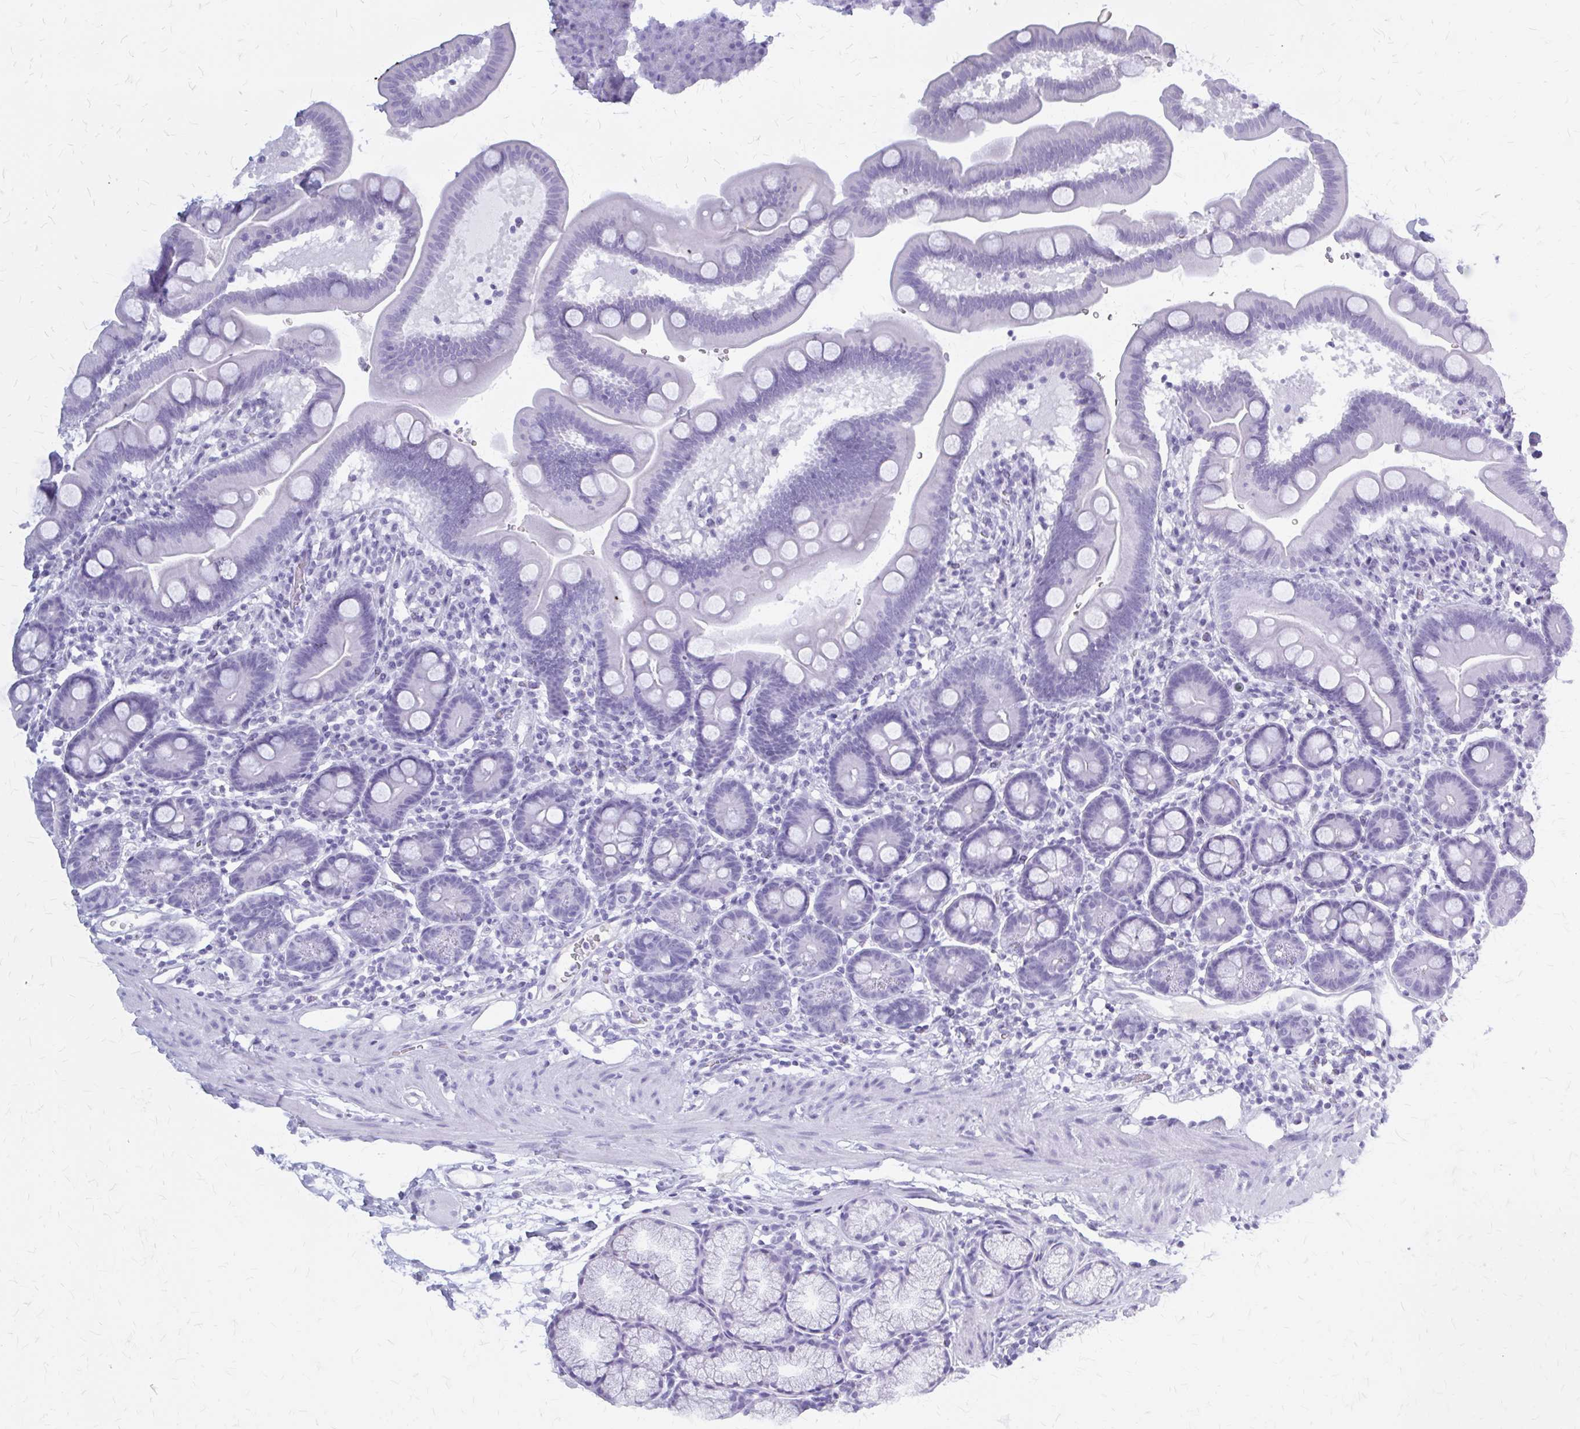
{"staining": {"intensity": "negative", "quantity": "none", "location": "none"}, "tissue": "duodenum", "cell_type": "Glandular cells", "image_type": "normal", "snomed": [{"axis": "morphology", "description": "Normal tissue, NOS"}, {"axis": "topography", "description": "Duodenum"}], "caption": "Immunohistochemistry of unremarkable human duodenum shows no expression in glandular cells.", "gene": "KLHDC7A", "patient": {"sex": "male", "age": 59}}